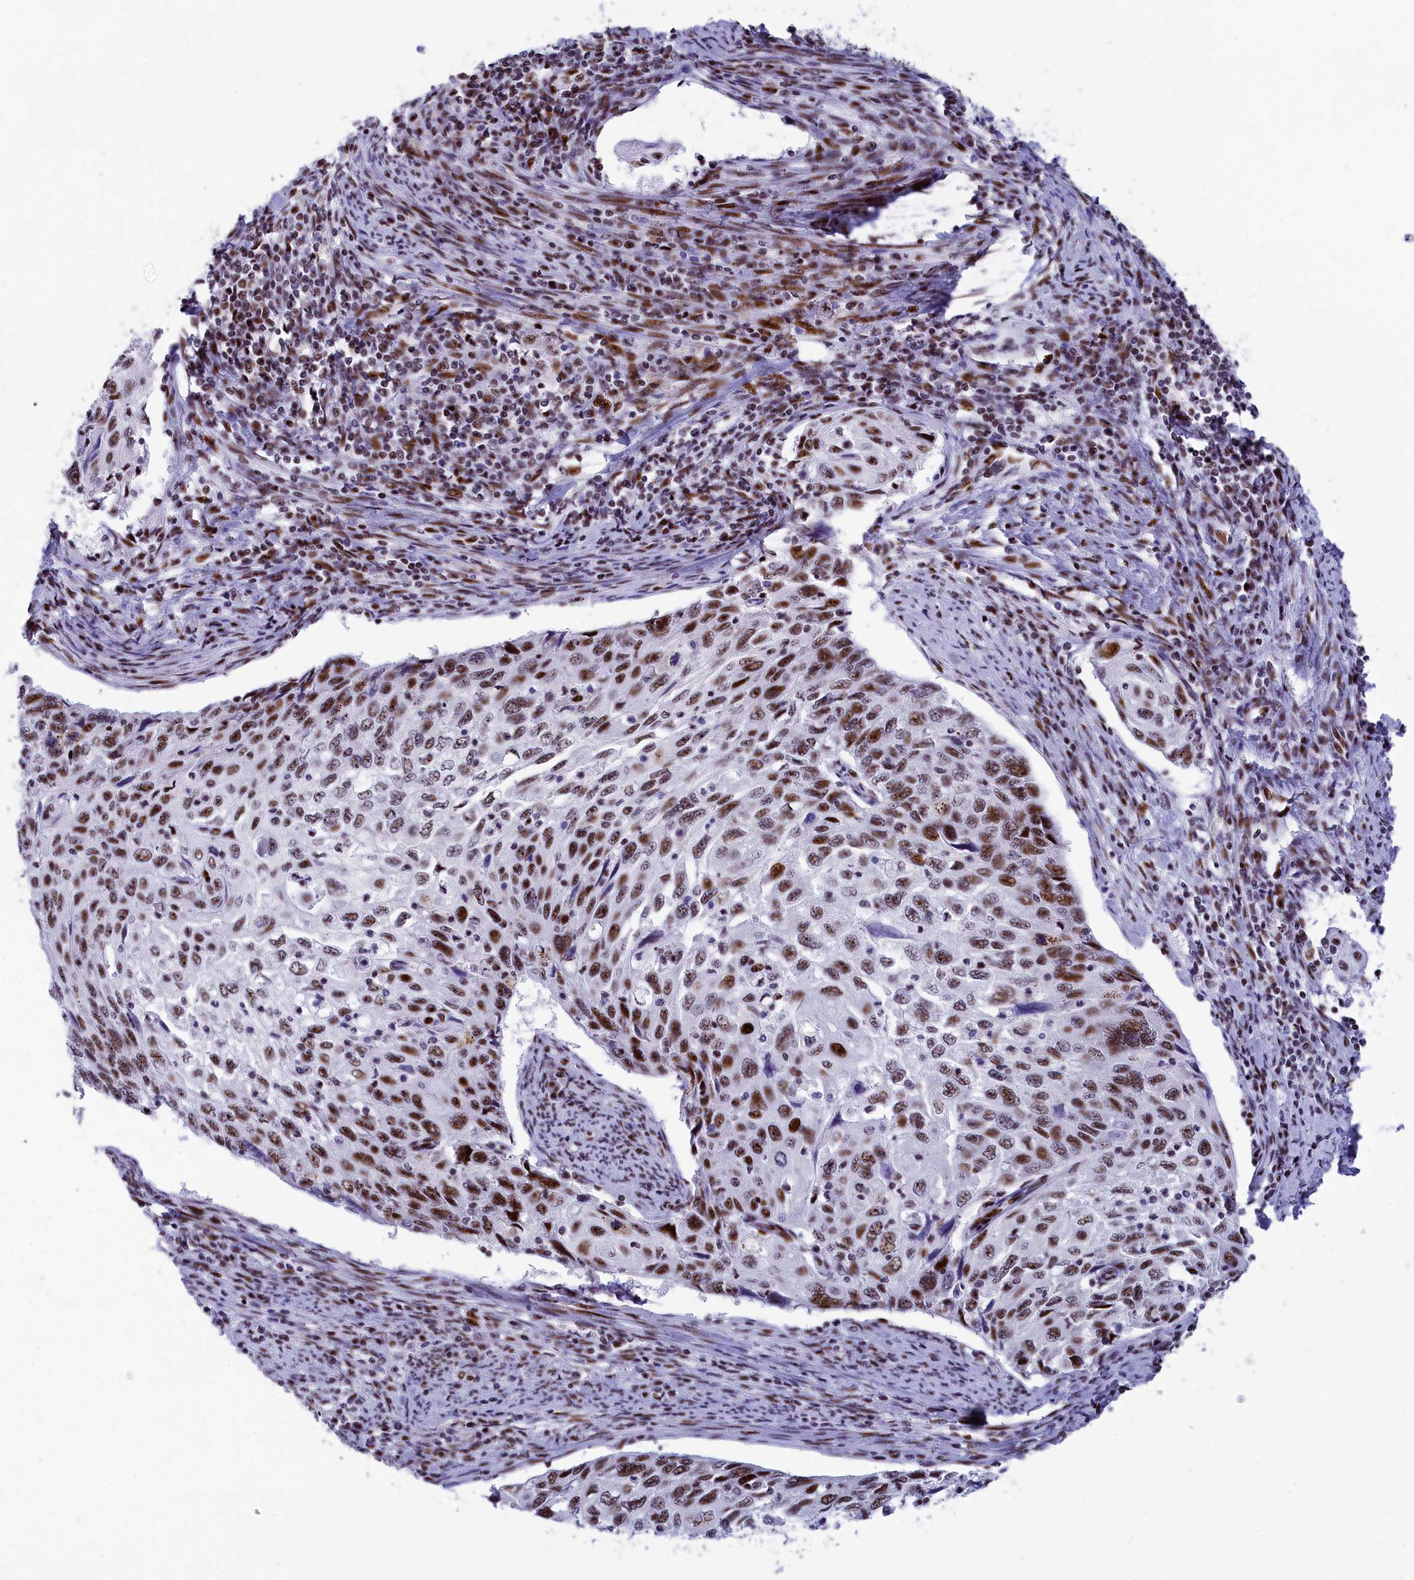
{"staining": {"intensity": "moderate", "quantity": ">75%", "location": "nuclear"}, "tissue": "cervical cancer", "cell_type": "Tumor cells", "image_type": "cancer", "snomed": [{"axis": "morphology", "description": "Squamous cell carcinoma, NOS"}, {"axis": "topography", "description": "Cervix"}], "caption": "Human cervical cancer stained with a protein marker reveals moderate staining in tumor cells.", "gene": "NSA2", "patient": {"sex": "female", "age": 70}}